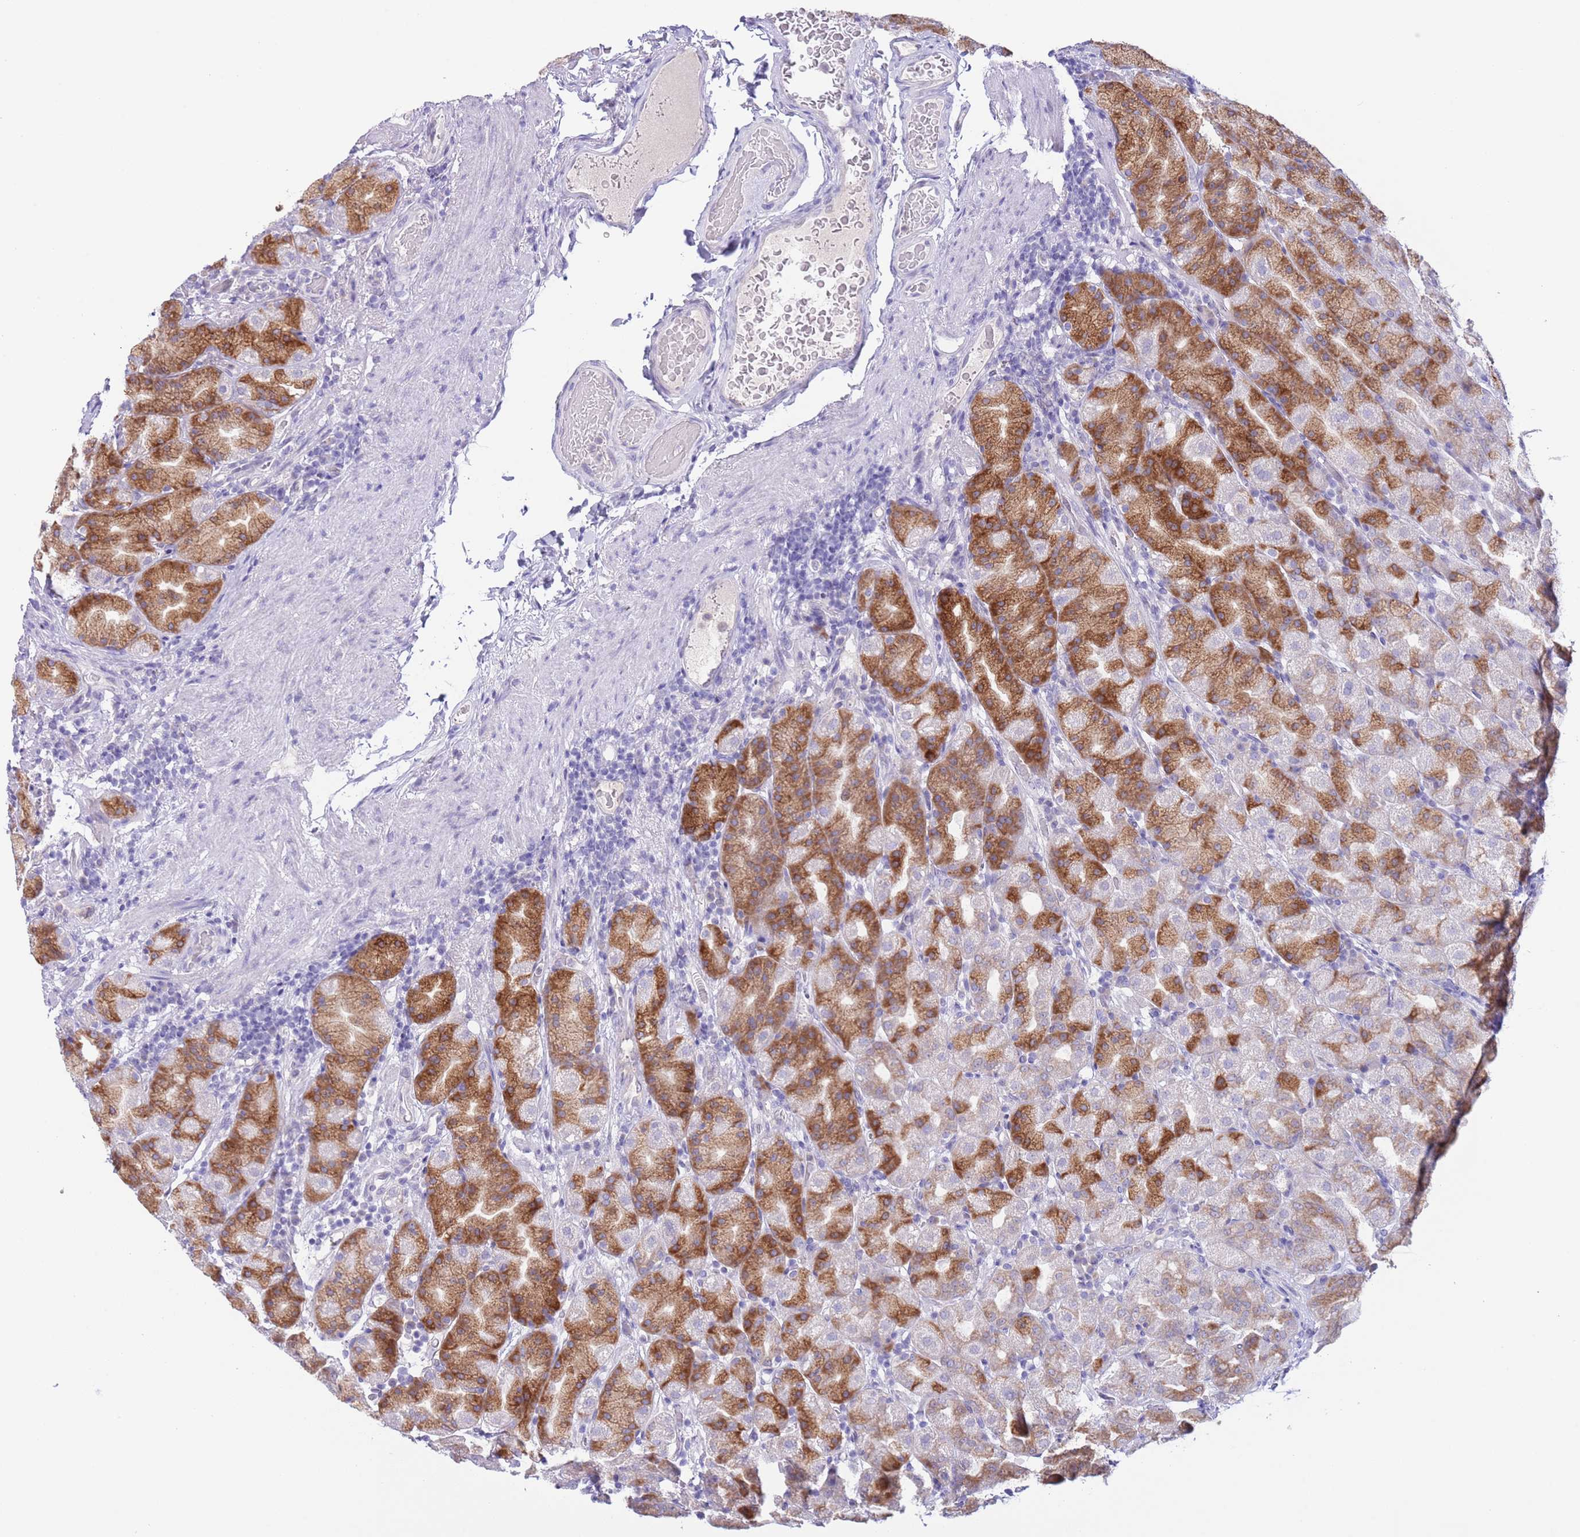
{"staining": {"intensity": "strong", "quantity": "25%-75%", "location": "cytoplasmic/membranous"}, "tissue": "stomach", "cell_type": "Glandular cells", "image_type": "normal", "snomed": [{"axis": "morphology", "description": "Normal tissue, NOS"}, {"axis": "topography", "description": "Stomach, upper"}, {"axis": "topography", "description": "Stomach"}], "caption": "Stomach stained for a protein displays strong cytoplasmic/membranous positivity in glandular cells. (DAB = brown stain, brightfield microscopy at high magnification).", "gene": "EBPL", "patient": {"sex": "male", "age": 68}}